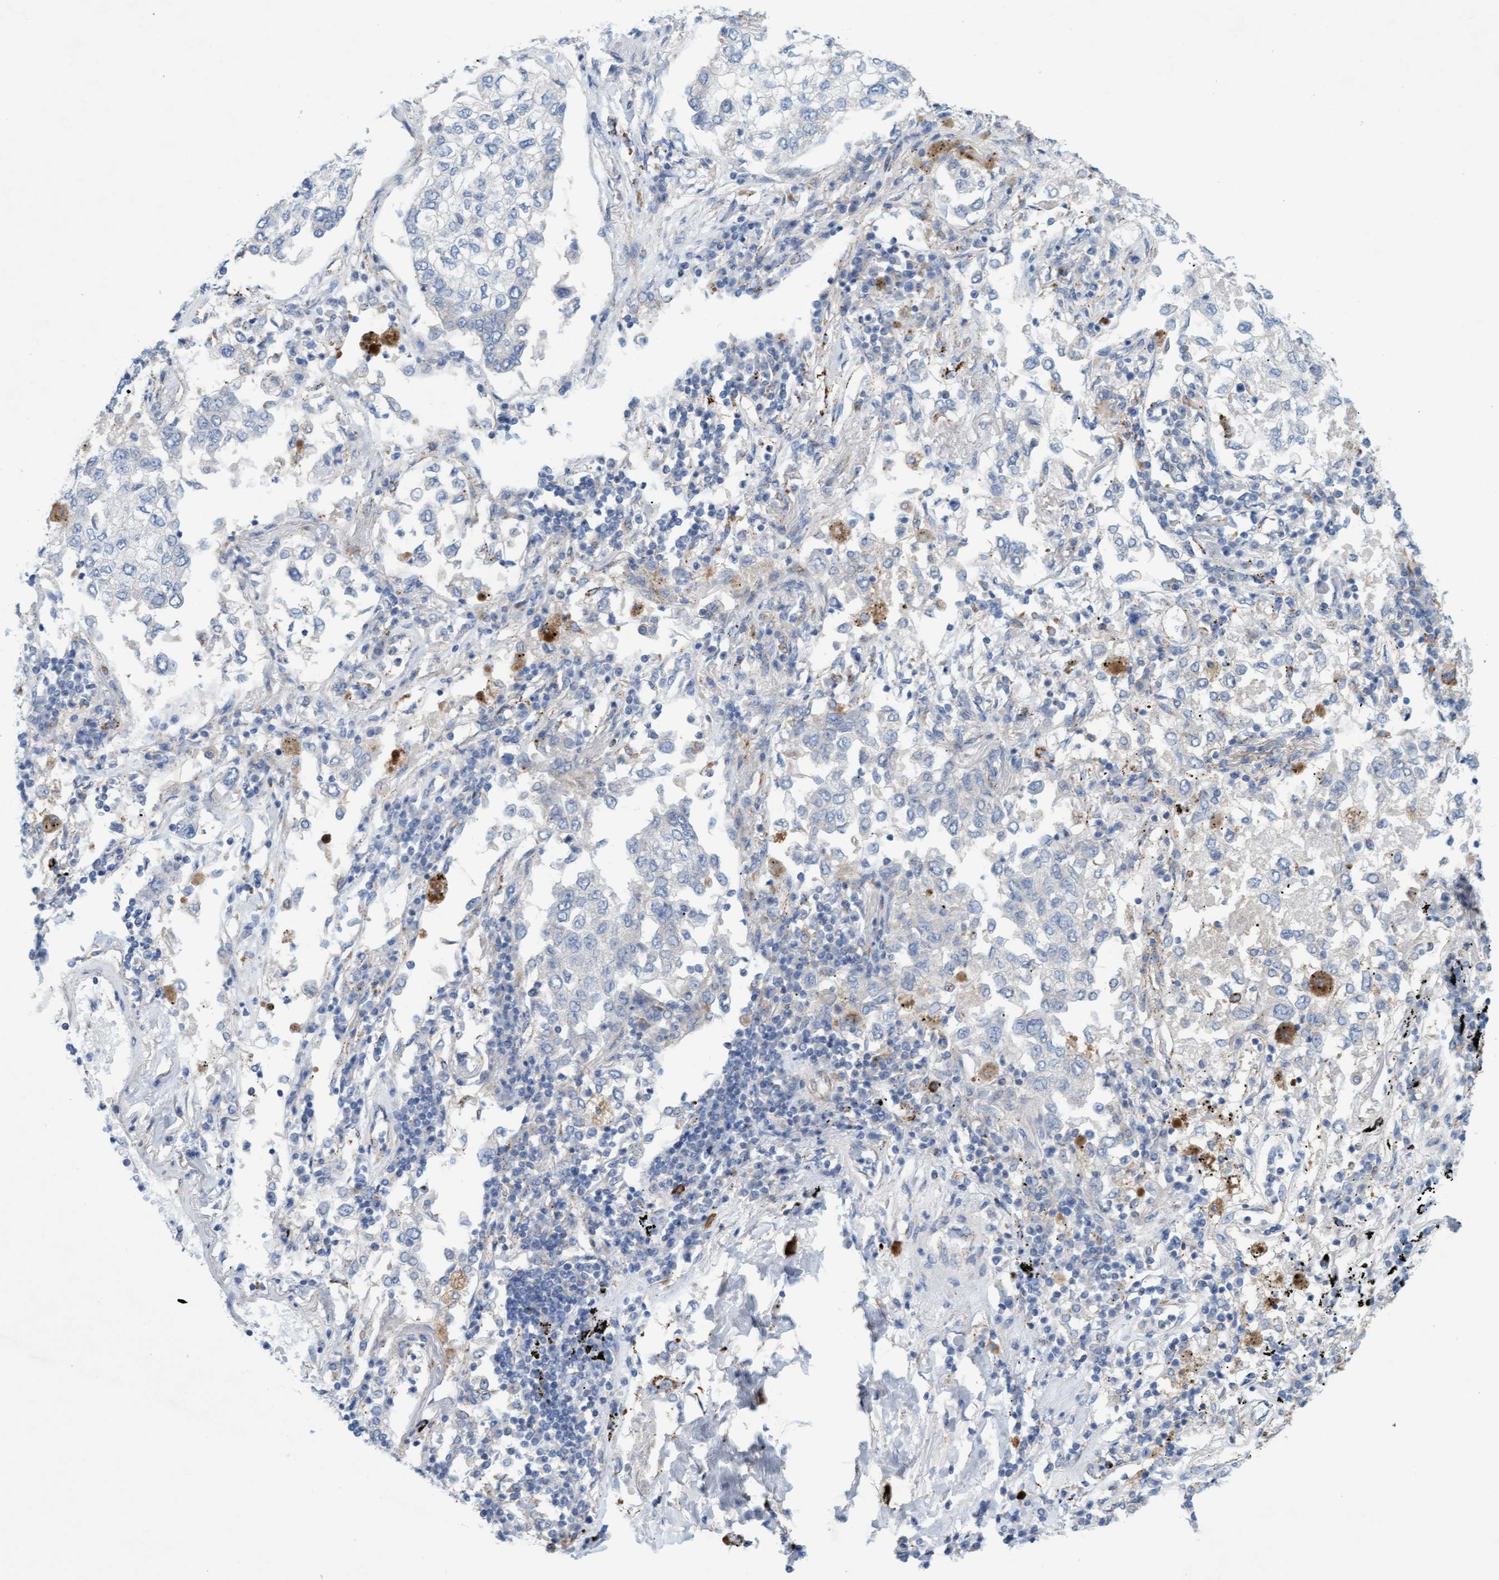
{"staining": {"intensity": "negative", "quantity": "none", "location": "none"}, "tissue": "lung cancer", "cell_type": "Tumor cells", "image_type": "cancer", "snomed": [{"axis": "morphology", "description": "Inflammation, NOS"}, {"axis": "morphology", "description": "Adenocarcinoma, NOS"}, {"axis": "topography", "description": "Lung"}], "caption": "High magnification brightfield microscopy of lung adenocarcinoma stained with DAB (3,3'-diaminobenzidine) (brown) and counterstained with hematoxylin (blue): tumor cells show no significant expression. The staining is performed using DAB (3,3'-diaminobenzidine) brown chromogen with nuclei counter-stained in using hematoxylin.", "gene": "SGSH", "patient": {"sex": "male", "age": 63}}